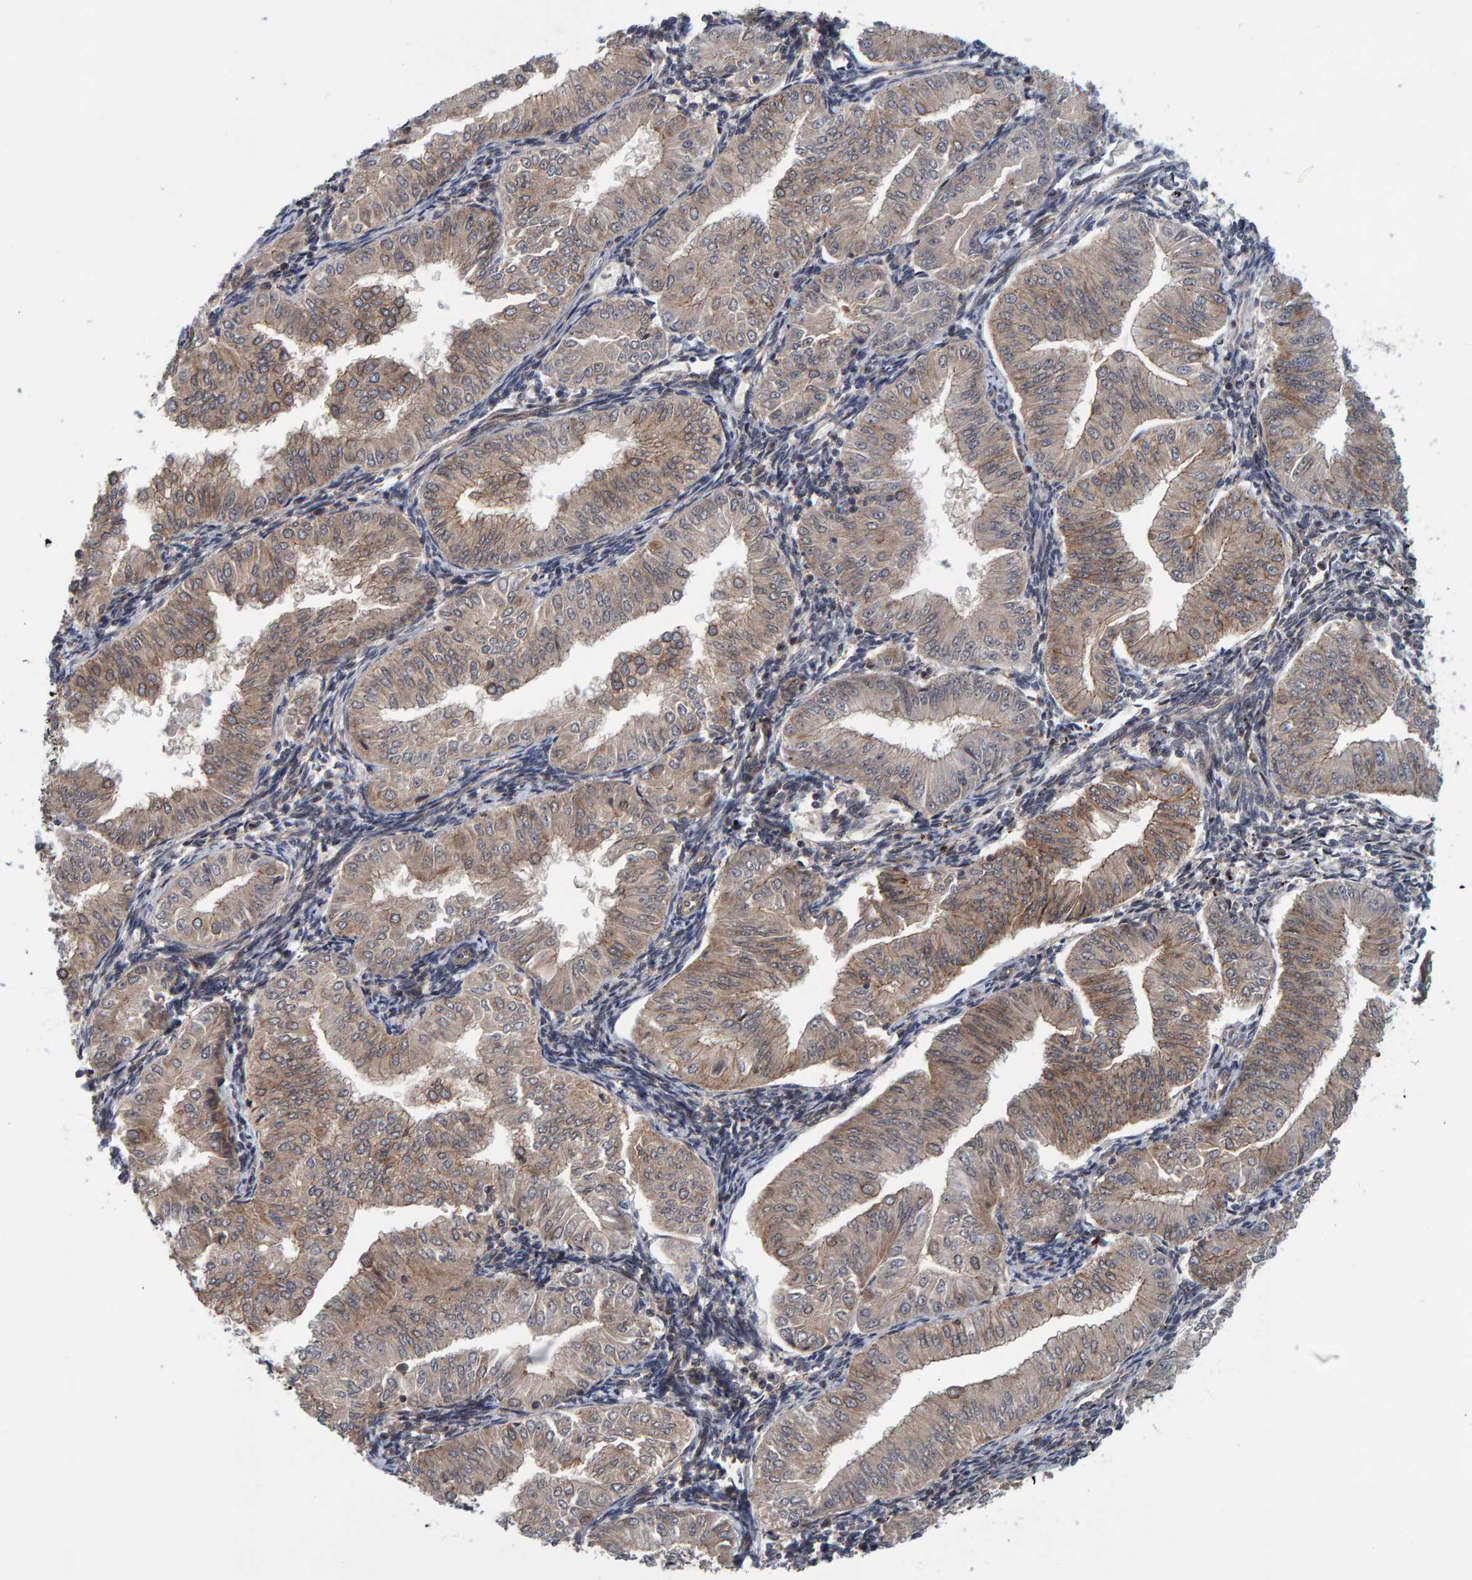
{"staining": {"intensity": "moderate", "quantity": "25%-75%", "location": "cytoplasmic/membranous"}, "tissue": "endometrial cancer", "cell_type": "Tumor cells", "image_type": "cancer", "snomed": [{"axis": "morphology", "description": "Normal tissue, NOS"}, {"axis": "morphology", "description": "Adenocarcinoma, NOS"}, {"axis": "topography", "description": "Endometrium"}], "caption": "DAB (3,3'-diaminobenzidine) immunohistochemical staining of human endometrial cancer (adenocarcinoma) exhibits moderate cytoplasmic/membranous protein staining in about 25%-75% of tumor cells.", "gene": "SCRN2", "patient": {"sex": "female", "age": 53}}